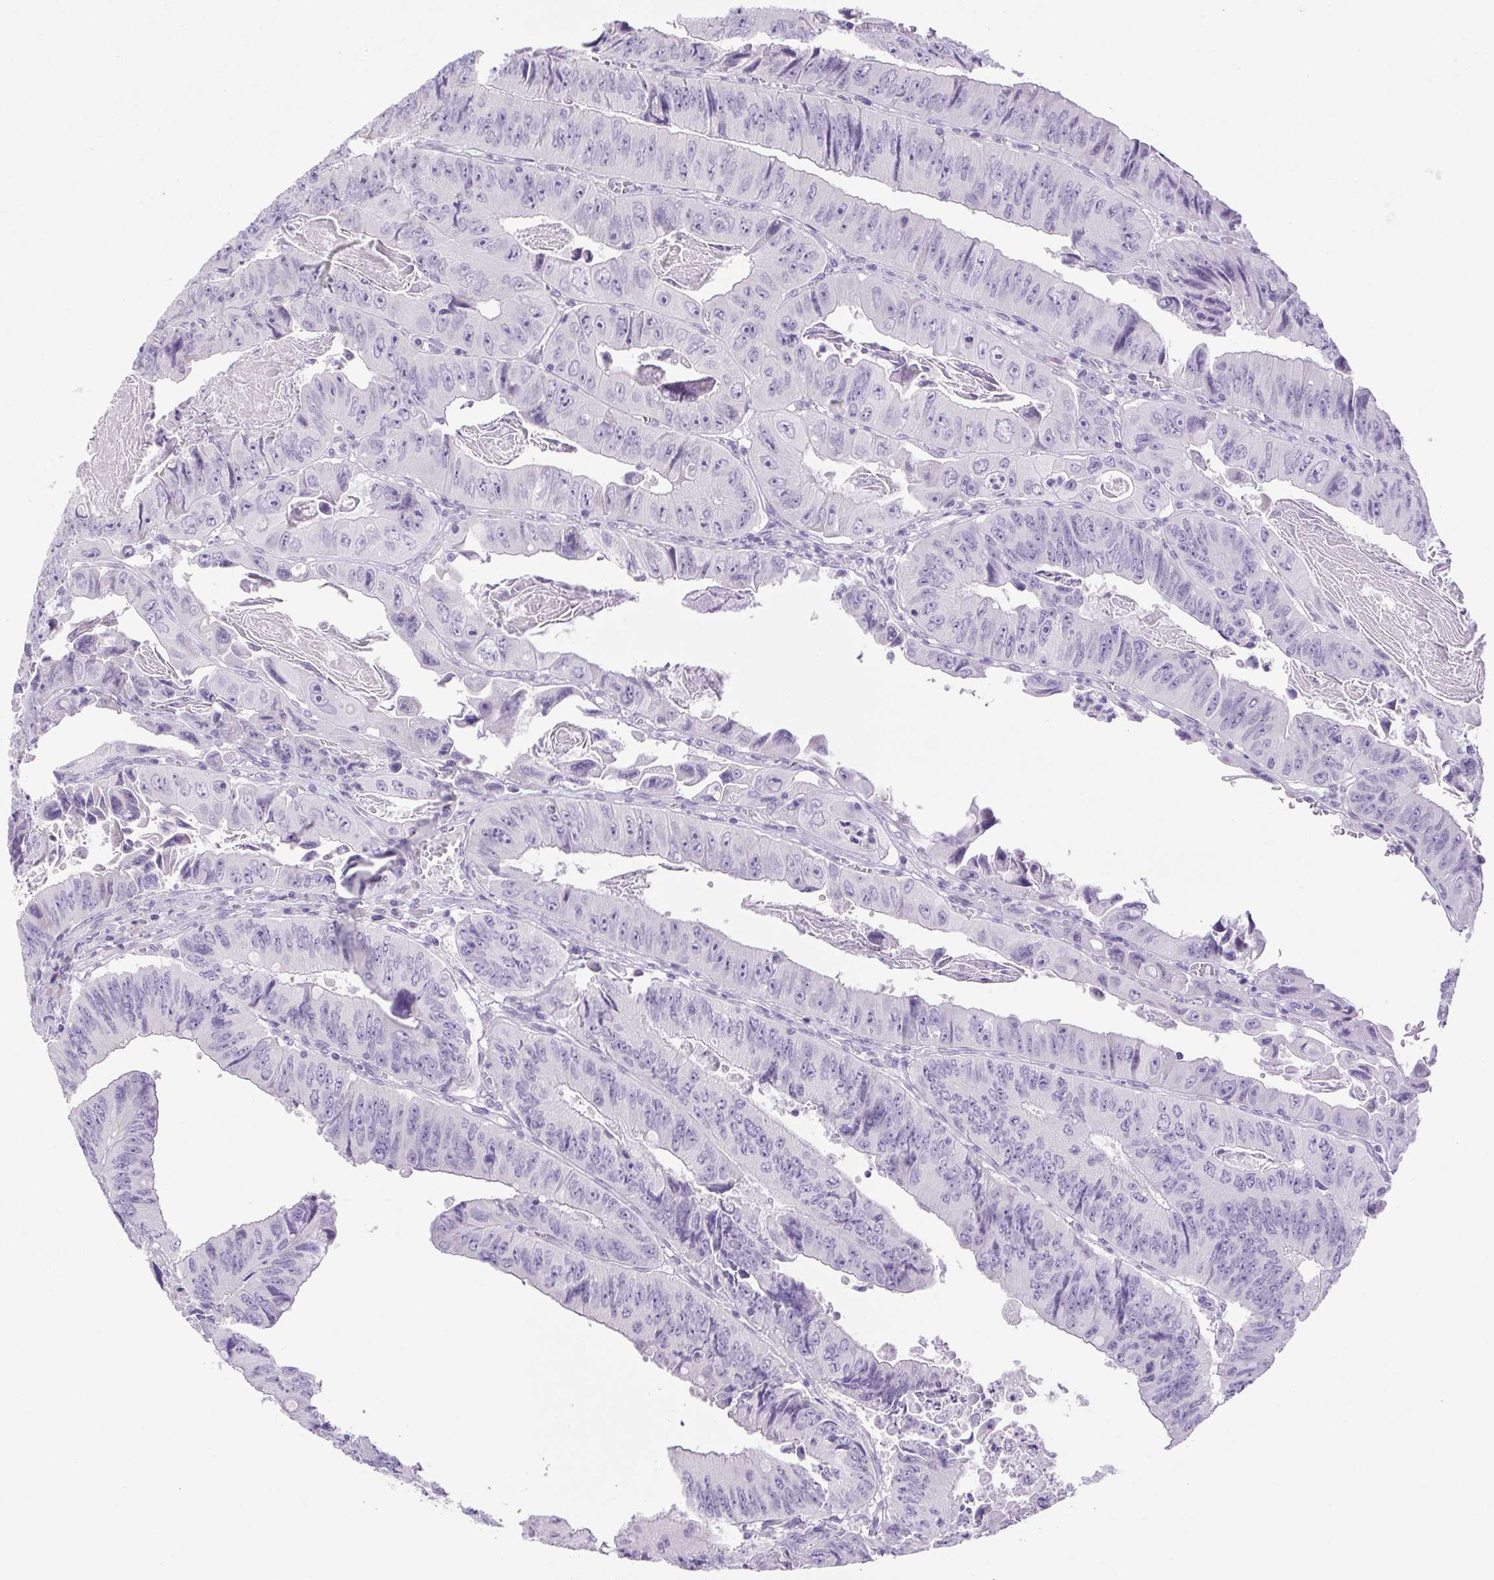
{"staining": {"intensity": "negative", "quantity": "none", "location": "none"}, "tissue": "colorectal cancer", "cell_type": "Tumor cells", "image_type": "cancer", "snomed": [{"axis": "morphology", "description": "Adenocarcinoma, NOS"}, {"axis": "topography", "description": "Colon"}], "caption": "An immunohistochemistry (IHC) micrograph of colorectal adenocarcinoma is shown. There is no staining in tumor cells of colorectal adenocarcinoma.", "gene": "PAPPA2", "patient": {"sex": "female", "age": 84}}